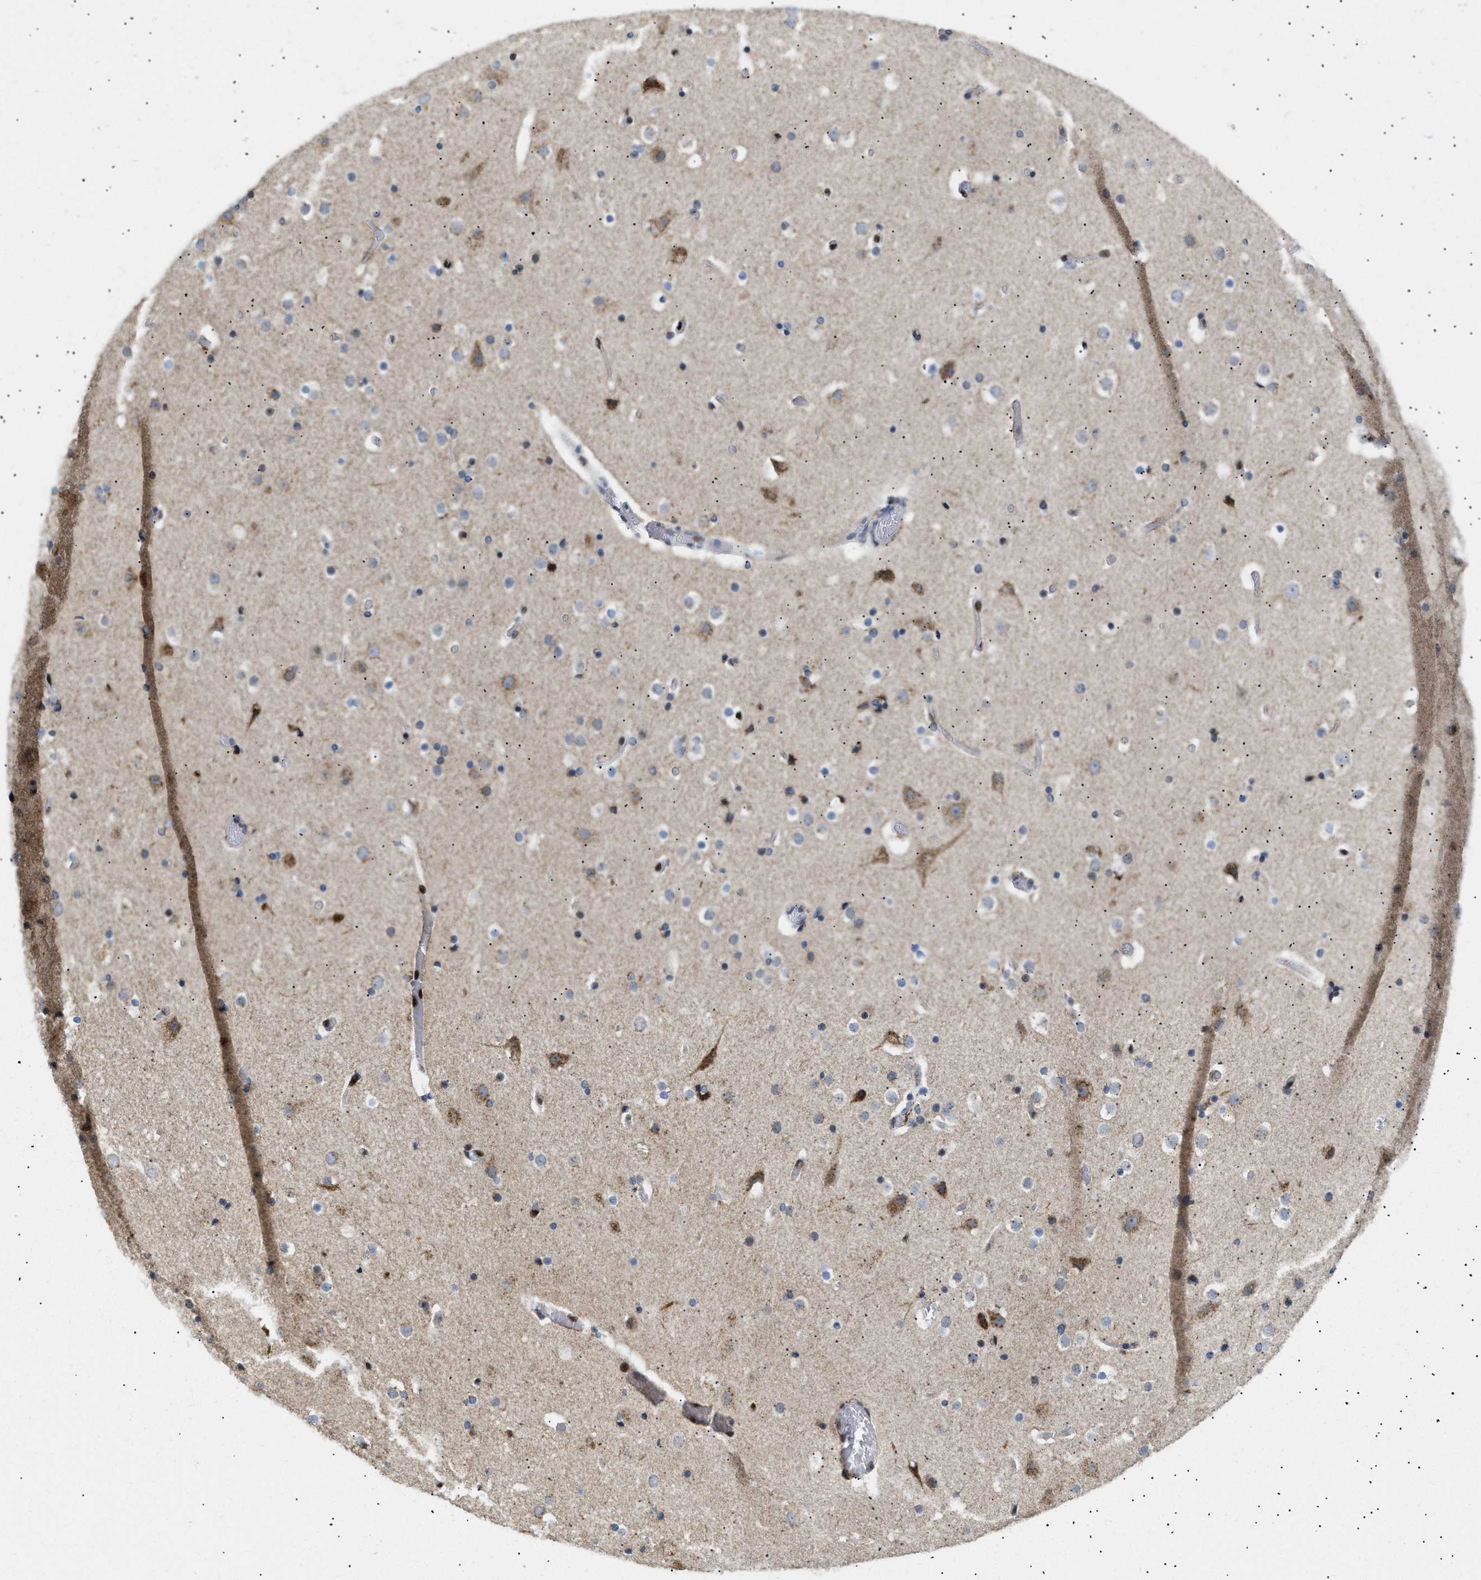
{"staining": {"intensity": "moderate", "quantity": "25%-75%", "location": "nuclear"}, "tissue": "cerebral cortex", "cell_type": "Endothelial cells", "image_type": "normal", "snomed": [{"axis": "morphology", "description": "Normal tissue, NOS"}, {"axis": "topography", "description": "Cerebral cortex"}], "caption": "Moderate nuclear expression for a protein is identified in approximately 25%-75% of endothelial cells of unremarkable cerebral cortex using IHC.", "gene": "PPARD", "patient": {"sex": "male", "age": 57}}